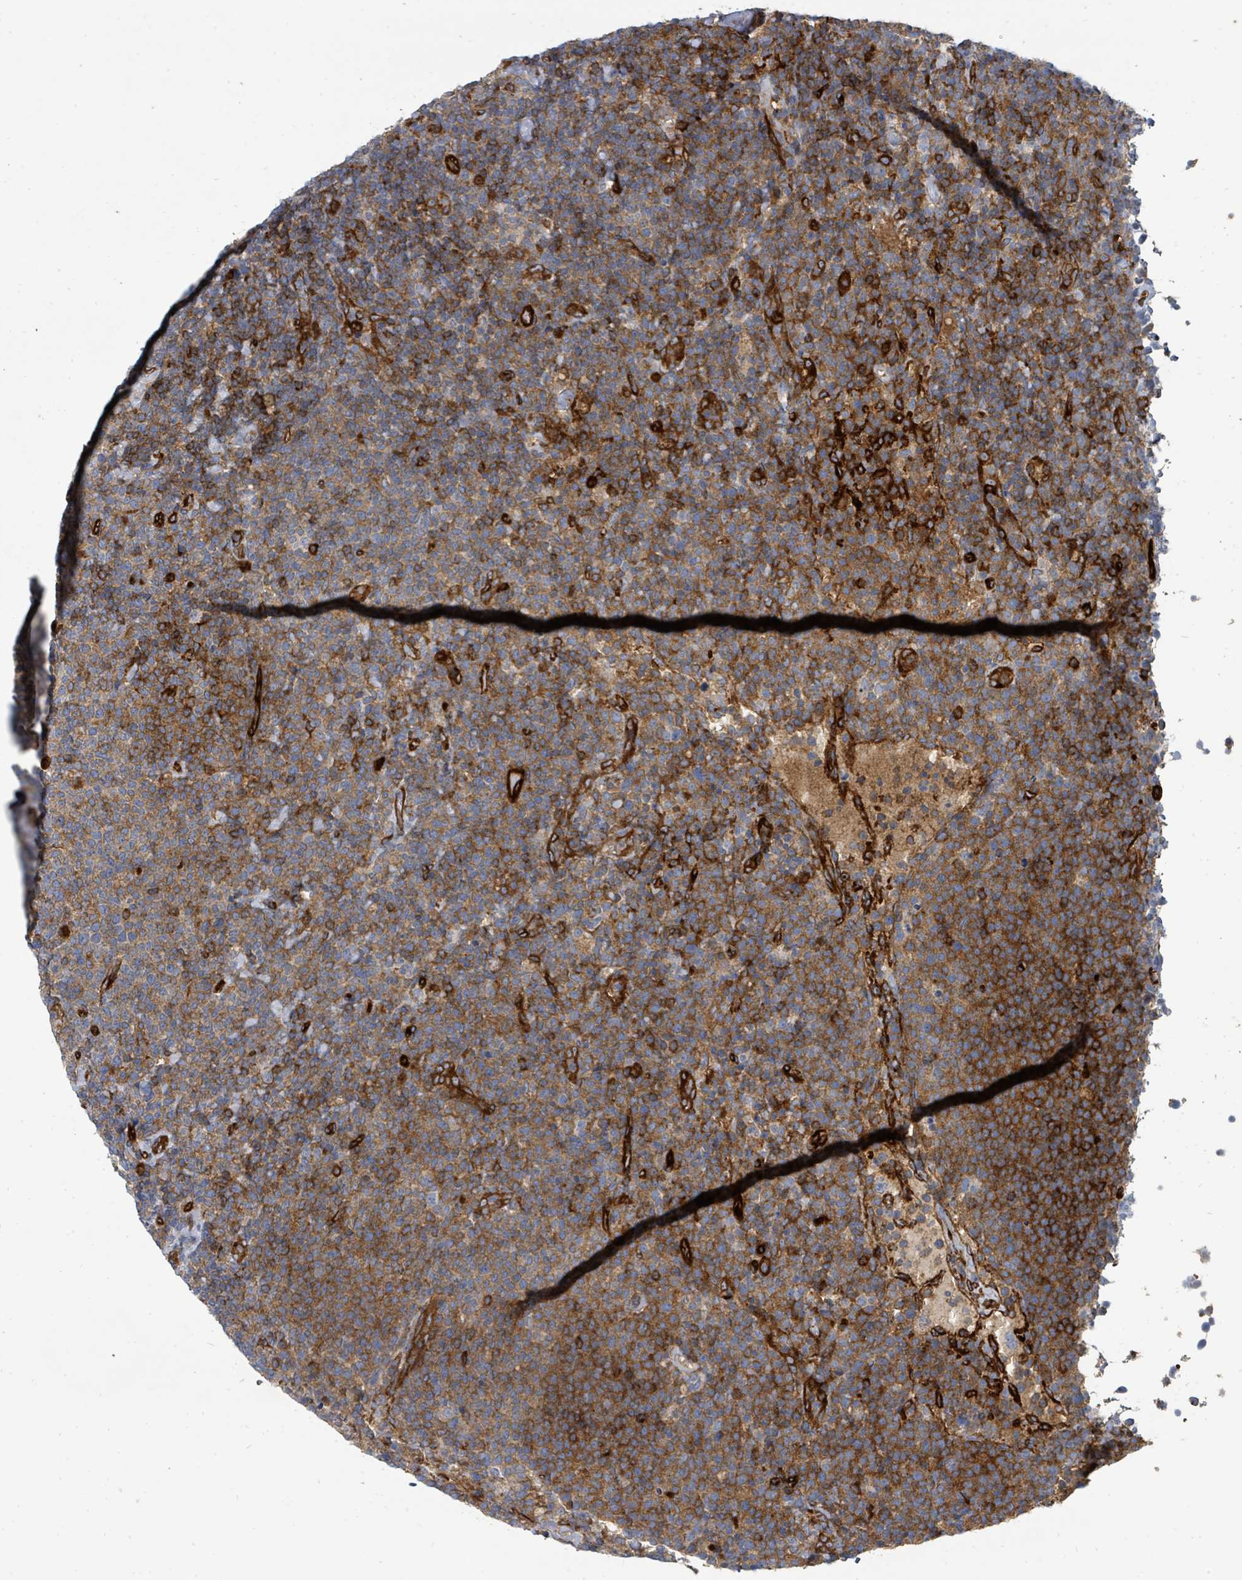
{"staining": {"intensity": "moderate", "quantity": ">75%", "location": "cytoplasmic/membranous"}, "tissue": "lymphoma", "cell_type": "Tumor cells", "image_type": "cancer", "snomed": [{"axis": "morphology", "description": "Malignant lymphoma, non-Hodgkin's type, High grade"}, {"axis": "topography", "description": "Lymph node"}], "caption": "A brown stain highlights moderate cytoplasmic/membranous positivity of a protein in human high-grade malignant lymphoma, non-Hodgkin's type tumor cells.", "gene": "IFIT1", "patient": {"sex": "male", "age": 61}}